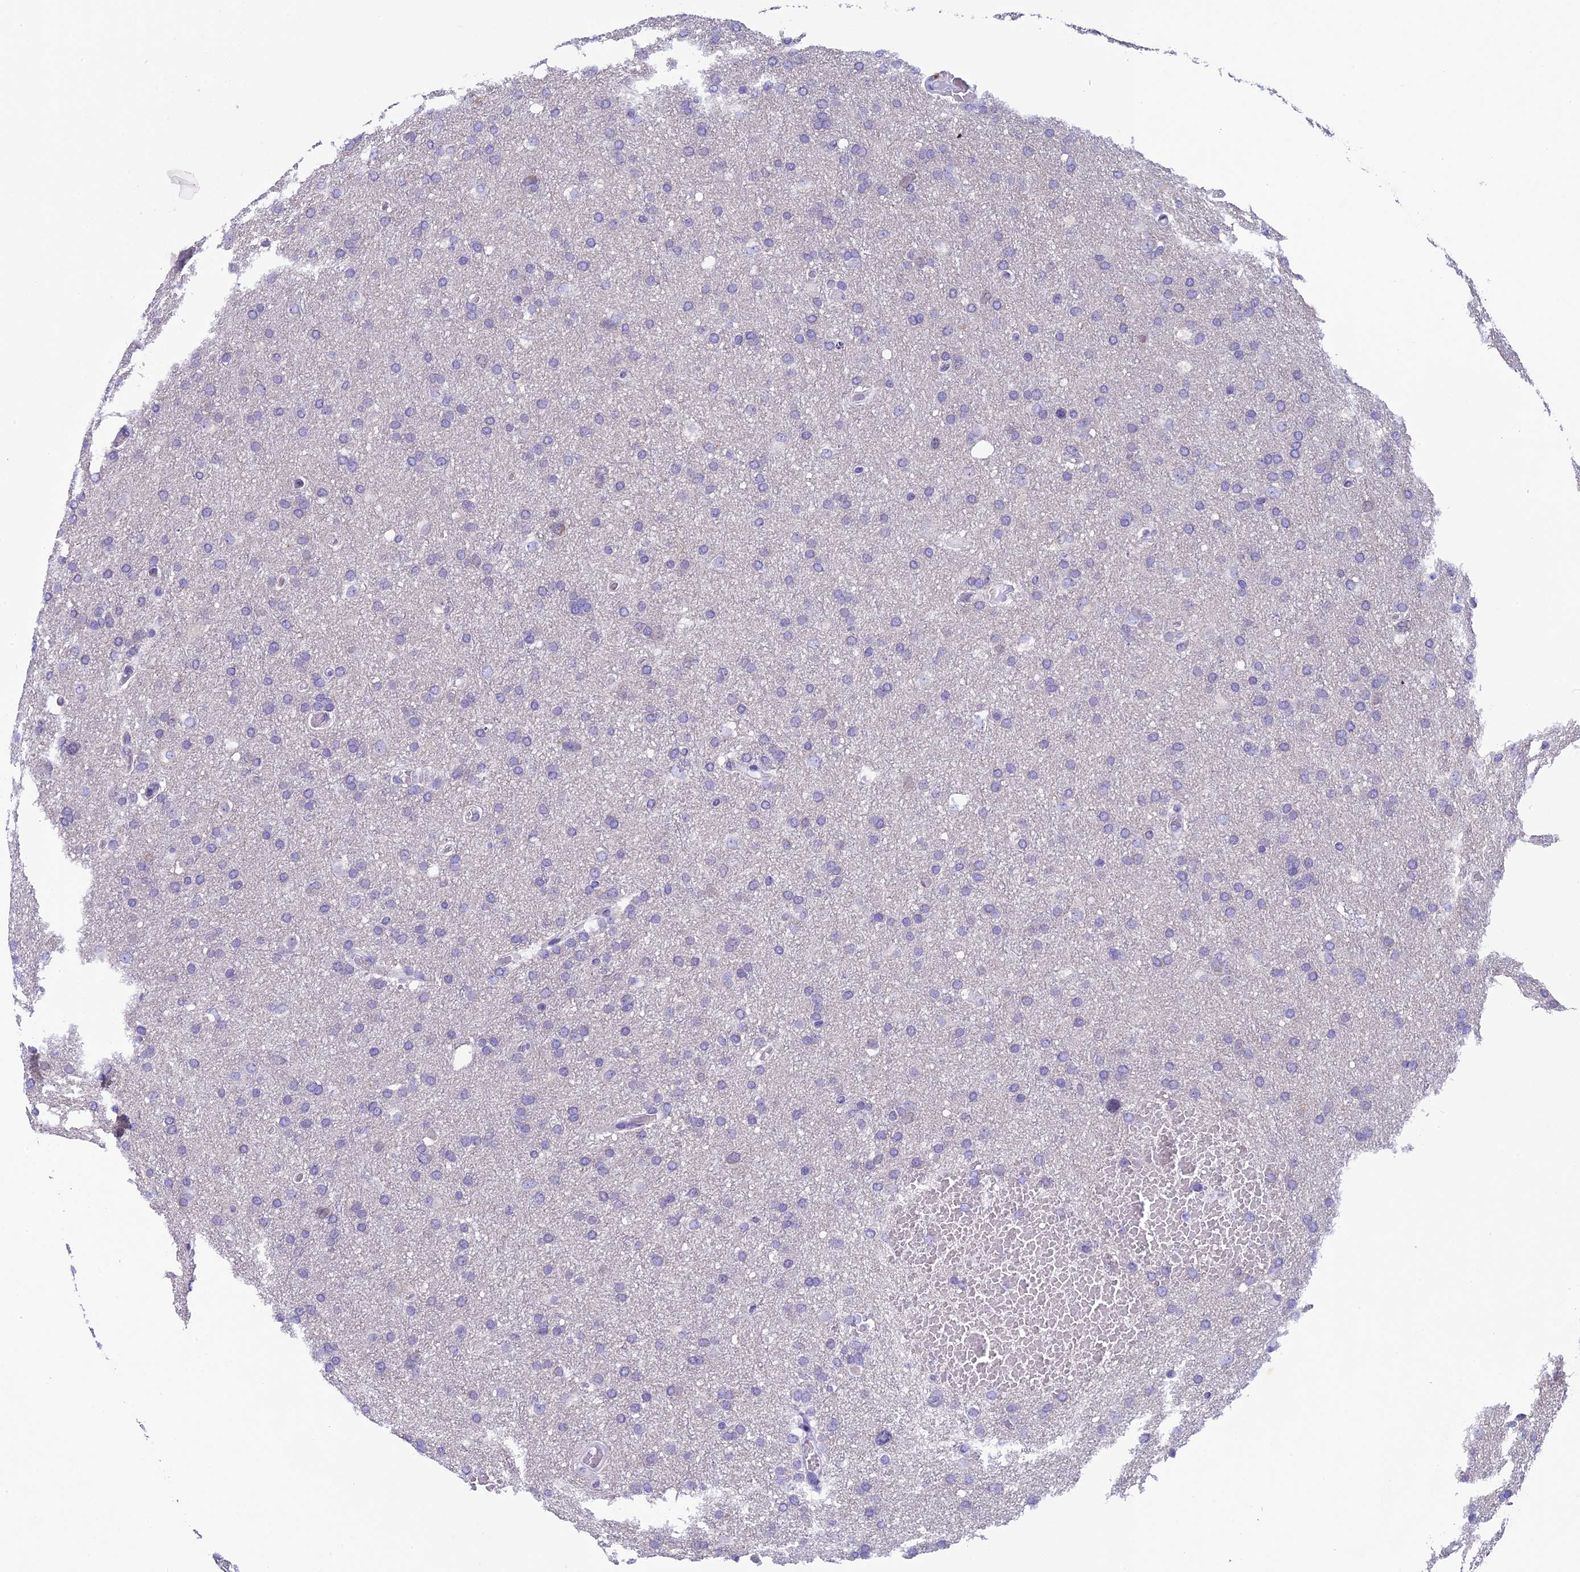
{"staining": {"intensity": "negative", "quantity": "none", "location": "none"}, "tissue": "glioma", "cell_type": "Tumor cells", "image_type": "cancer", "snomed": [{"axis": "morphology", "description": "Glioma, malignant, High grade"}, {"axis": "topography", "description": "Cerebral cortex"}], "caption": "Immunohistochemical staining of human high-grade glioma (malignant) displays no significant expression in tumor cells.", "gene": "ZNF317", "patient": {"sex": "female", "age": 36}}